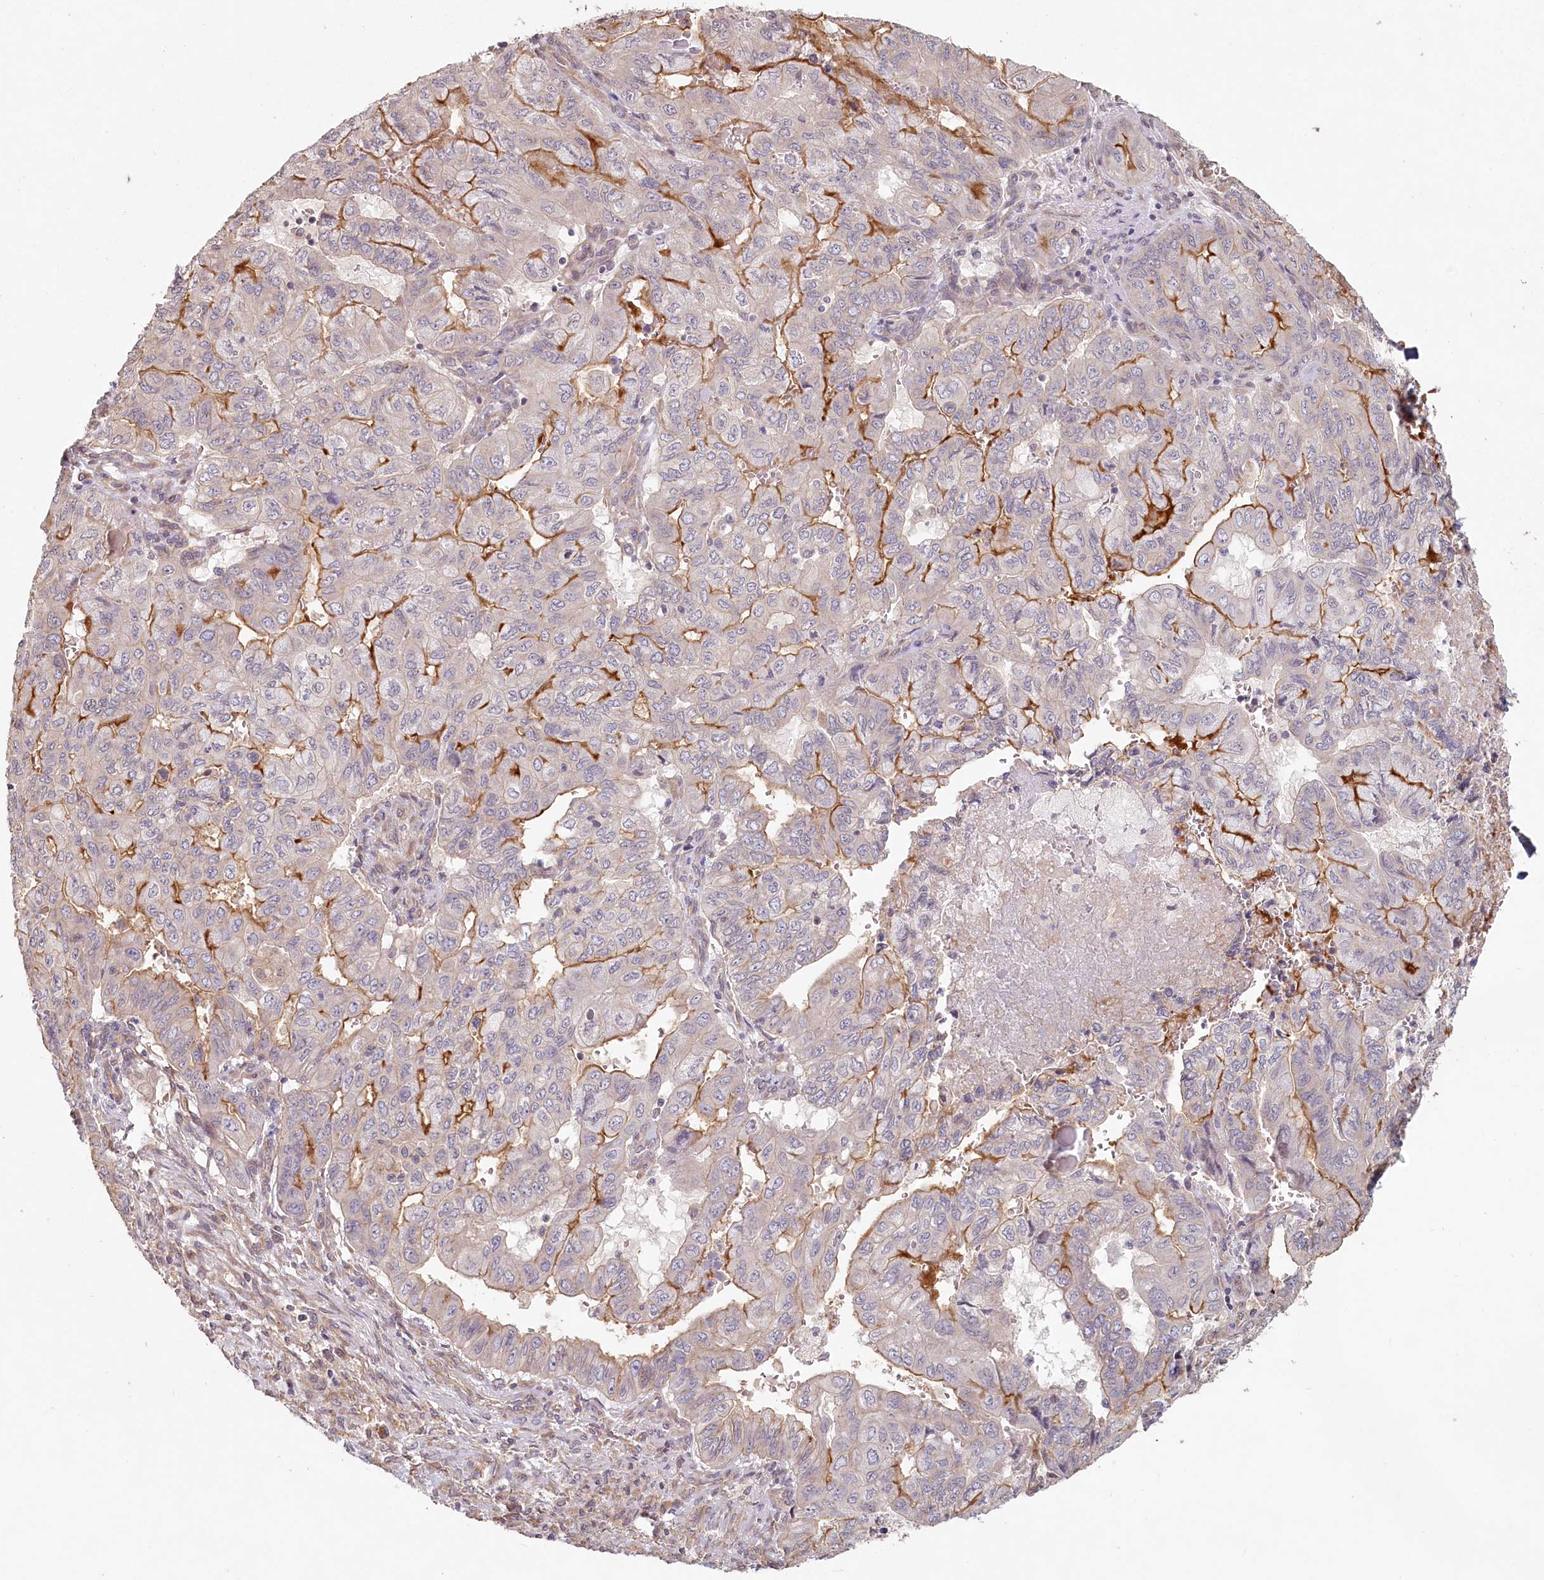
{"staining": {"intensity": "moderate", "quantity": "<25%", "location": "cytoplasmic/membranous"}, "tissue": "pancreatic cancer", "cell_type": "Tumor cells", "image_type": "cancer", "snomed": [{"axis": "morphology", "description": "Adenocarcinoma, NOS"}, {"axis": "topography", "description": "Pancreas"}], "caption": "Immunohistochemistry (IHC) micrograph of neoplastic tissue: human pancreatic cancer (adenocarcinoma) stained using immunohistochemistry reveals low levels of moderate protein expression localized specifically in the cytoplasmic/membranous of tumor cells, appearing as a cytoplasmic/membranous brown color.", "gene": "TCHP", "patient": {"sex": "male", "age": 51}}